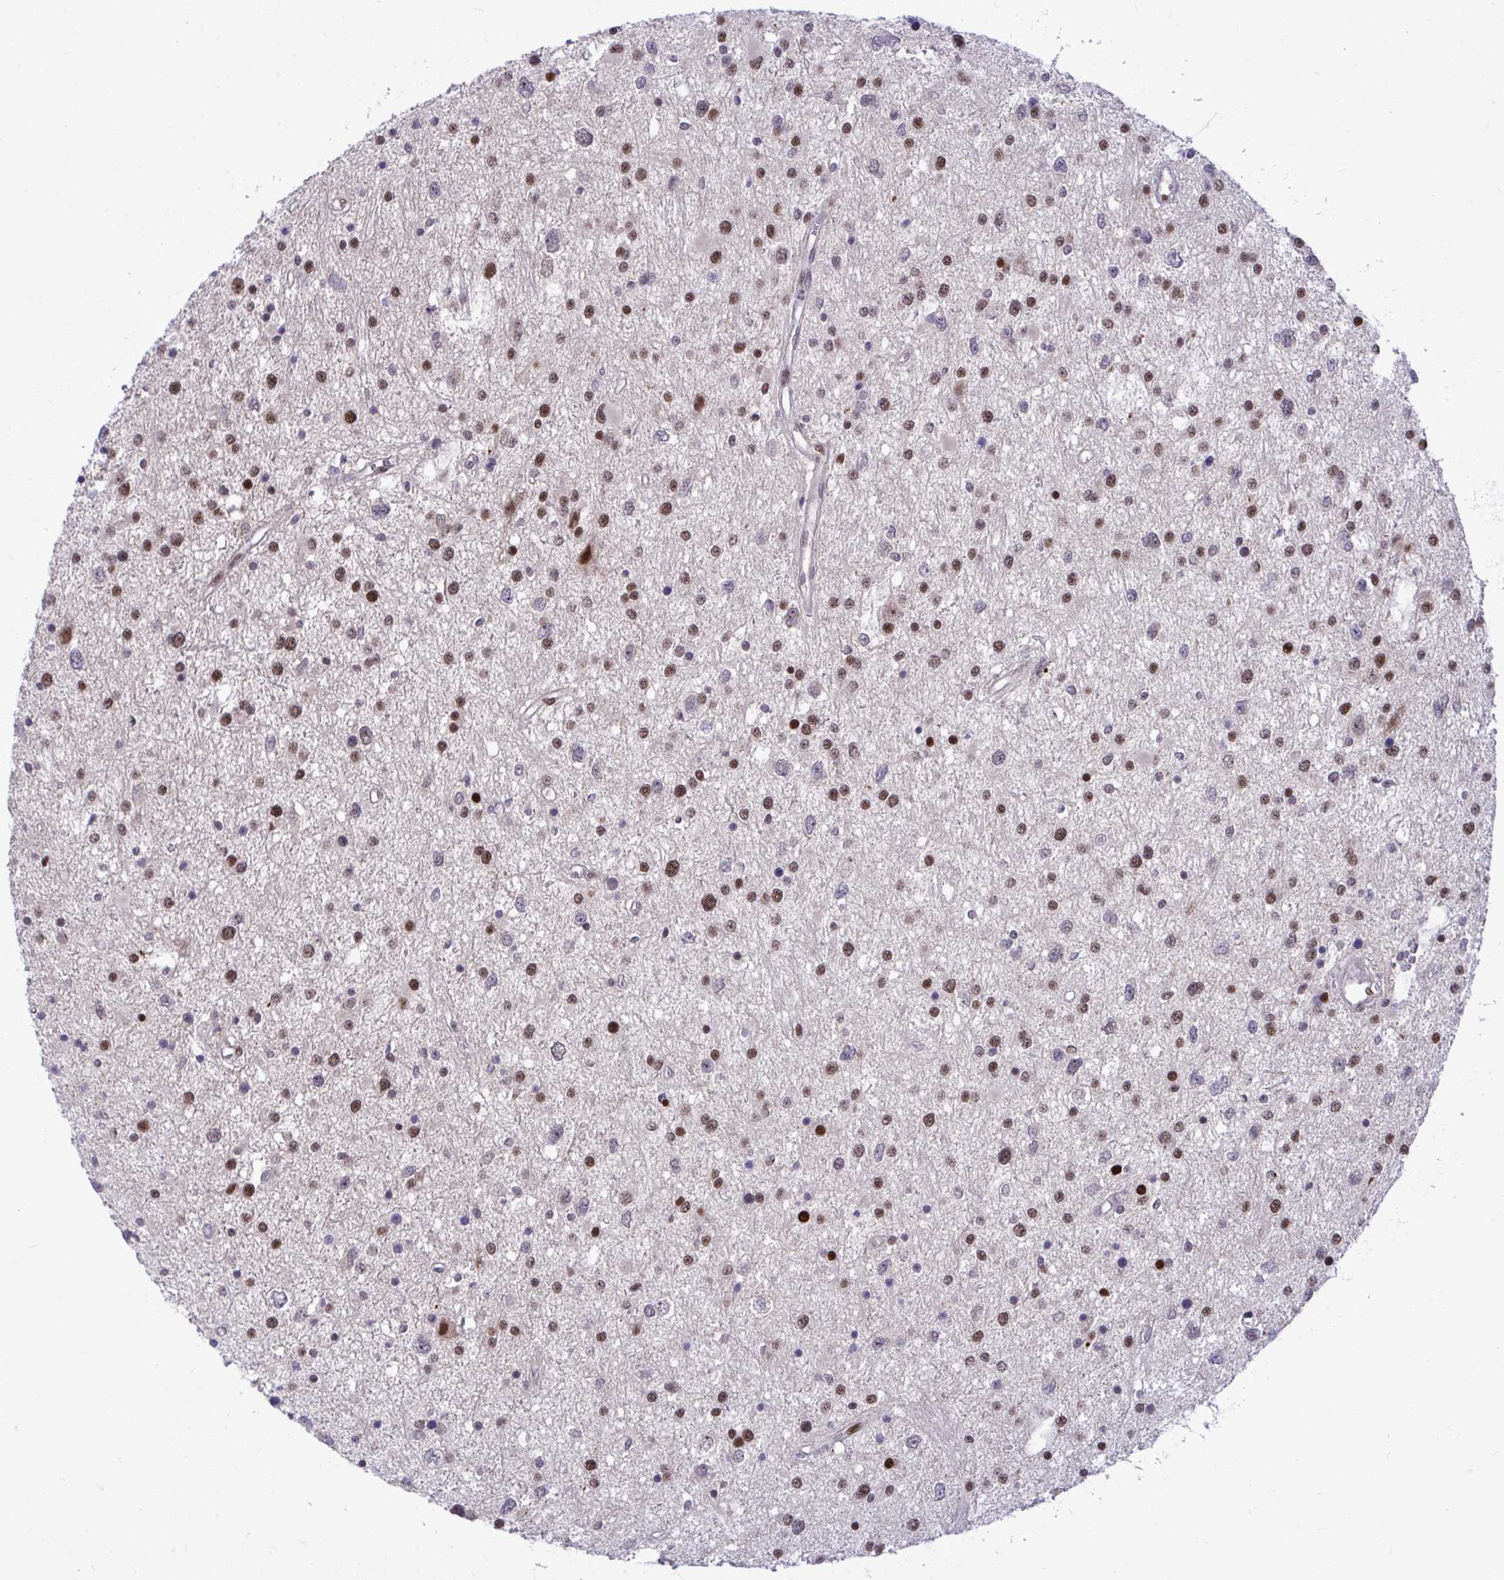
{"staining": {"intensity": "strong", "quantity": "25%-75%", "location": "nuclear"}, "tissue": "glioma", "cell_type": "Tumor cells", "image_type": "cancer", "snomed": [{"axis": "morphology", "description": "Glioma, malignant, High grade"}, {"axis": "topography", "description": "Brain"}], "caption": "The image shows staining of glioma, revealing strong nuclear protein staining (brown color) within tumor cells. (IHC, brightfield microscopy, high magnification).", "gene": "C14orf39", "patient": {"sex": "male", "age": 54}}